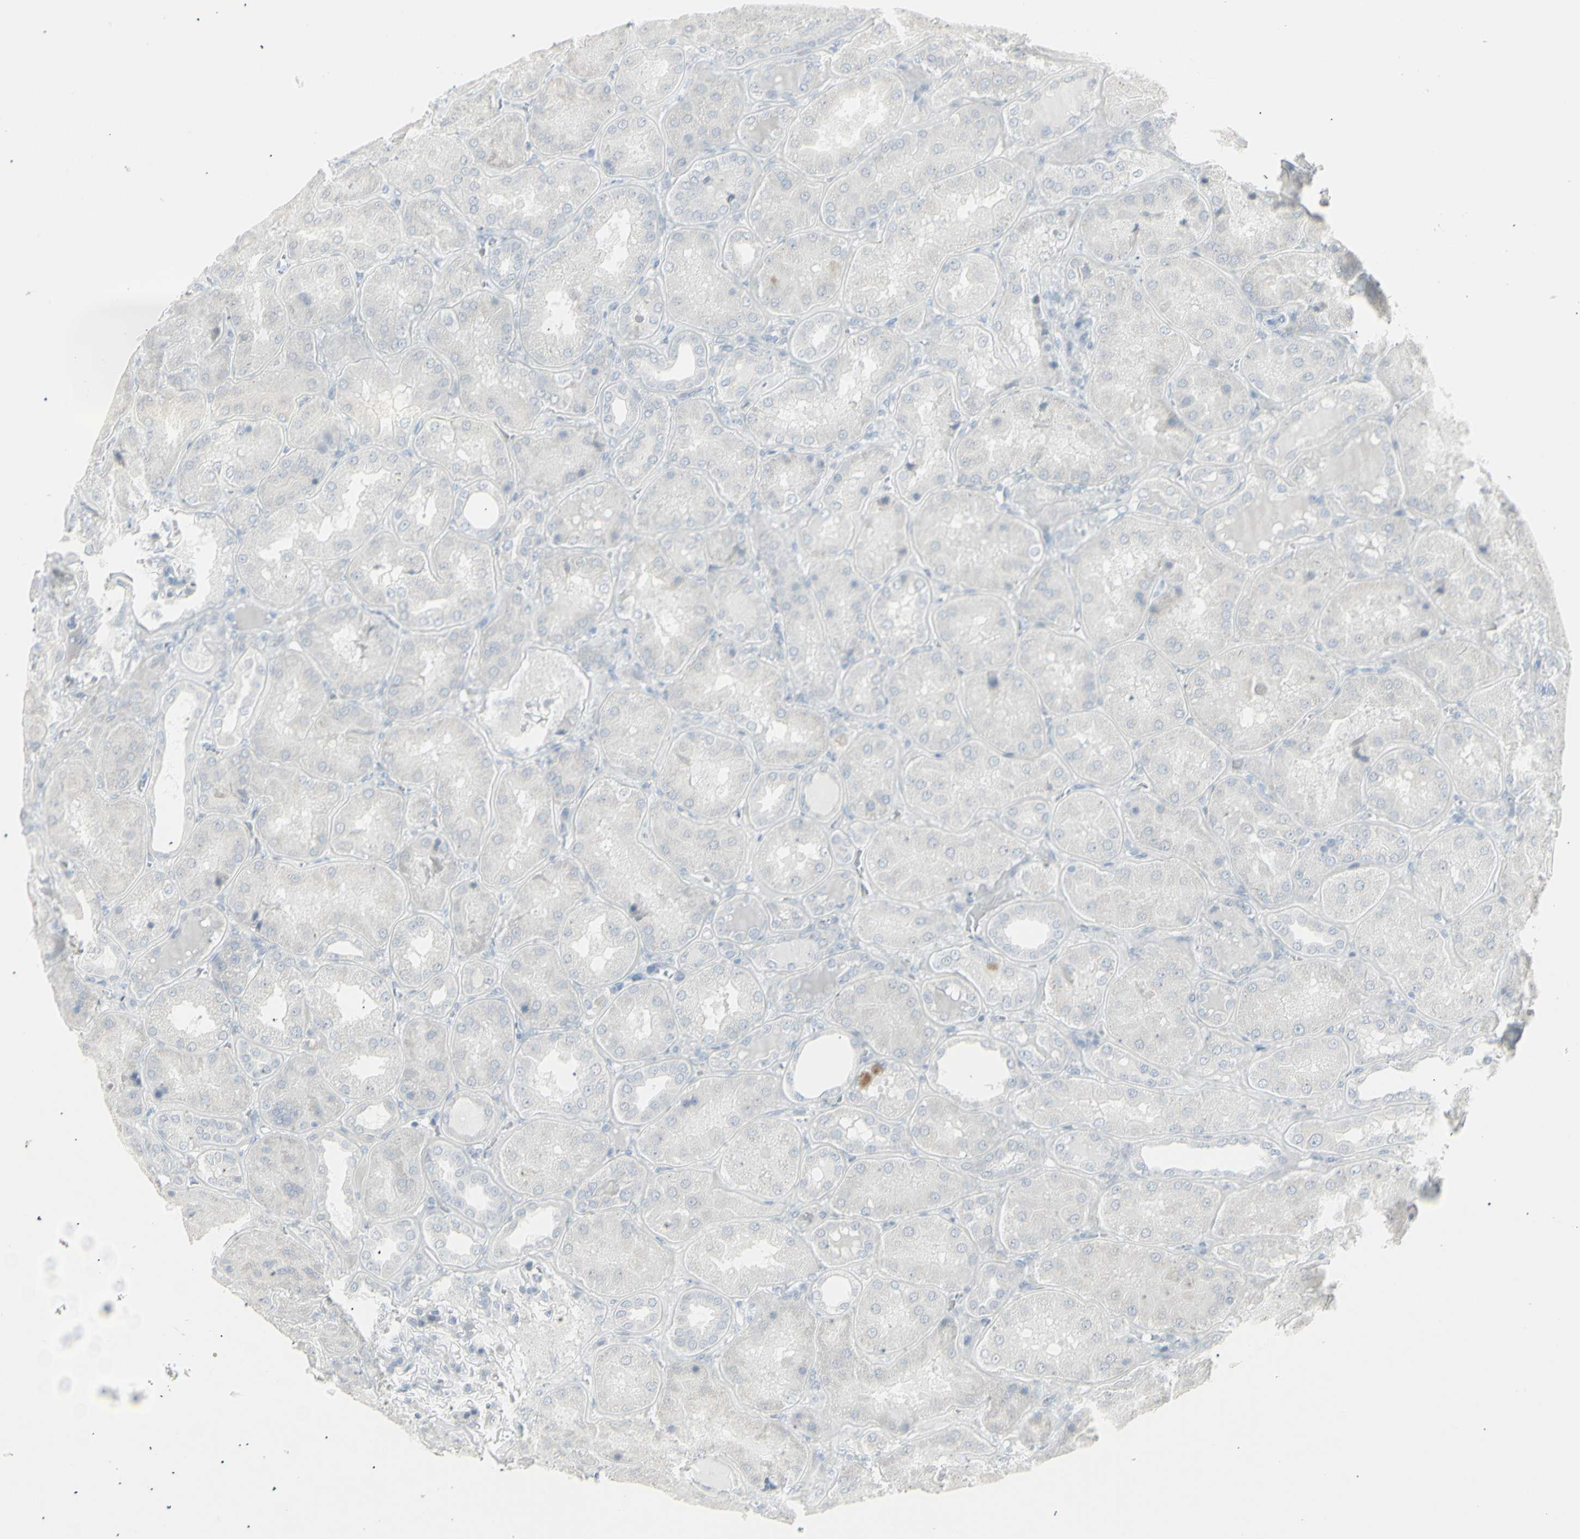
{"staining": {"intensity": "negative", "quantity": "none", "location": "none"}, "tissue": "kidney", "cell_type": "Cells in glomeruli", "image_type": "normal", "snomed": [{"axis": "morphology", "description": "Normal tissue, NOS"}, {"axis": "topography", "description": "Kidney"}], "caption": "Kidney stained for a protein using immunohistochemistry exhibits no positivity cells in glomeruli.", "gene": "YBX2", "patient": {"sex": "female", "age": 56}}